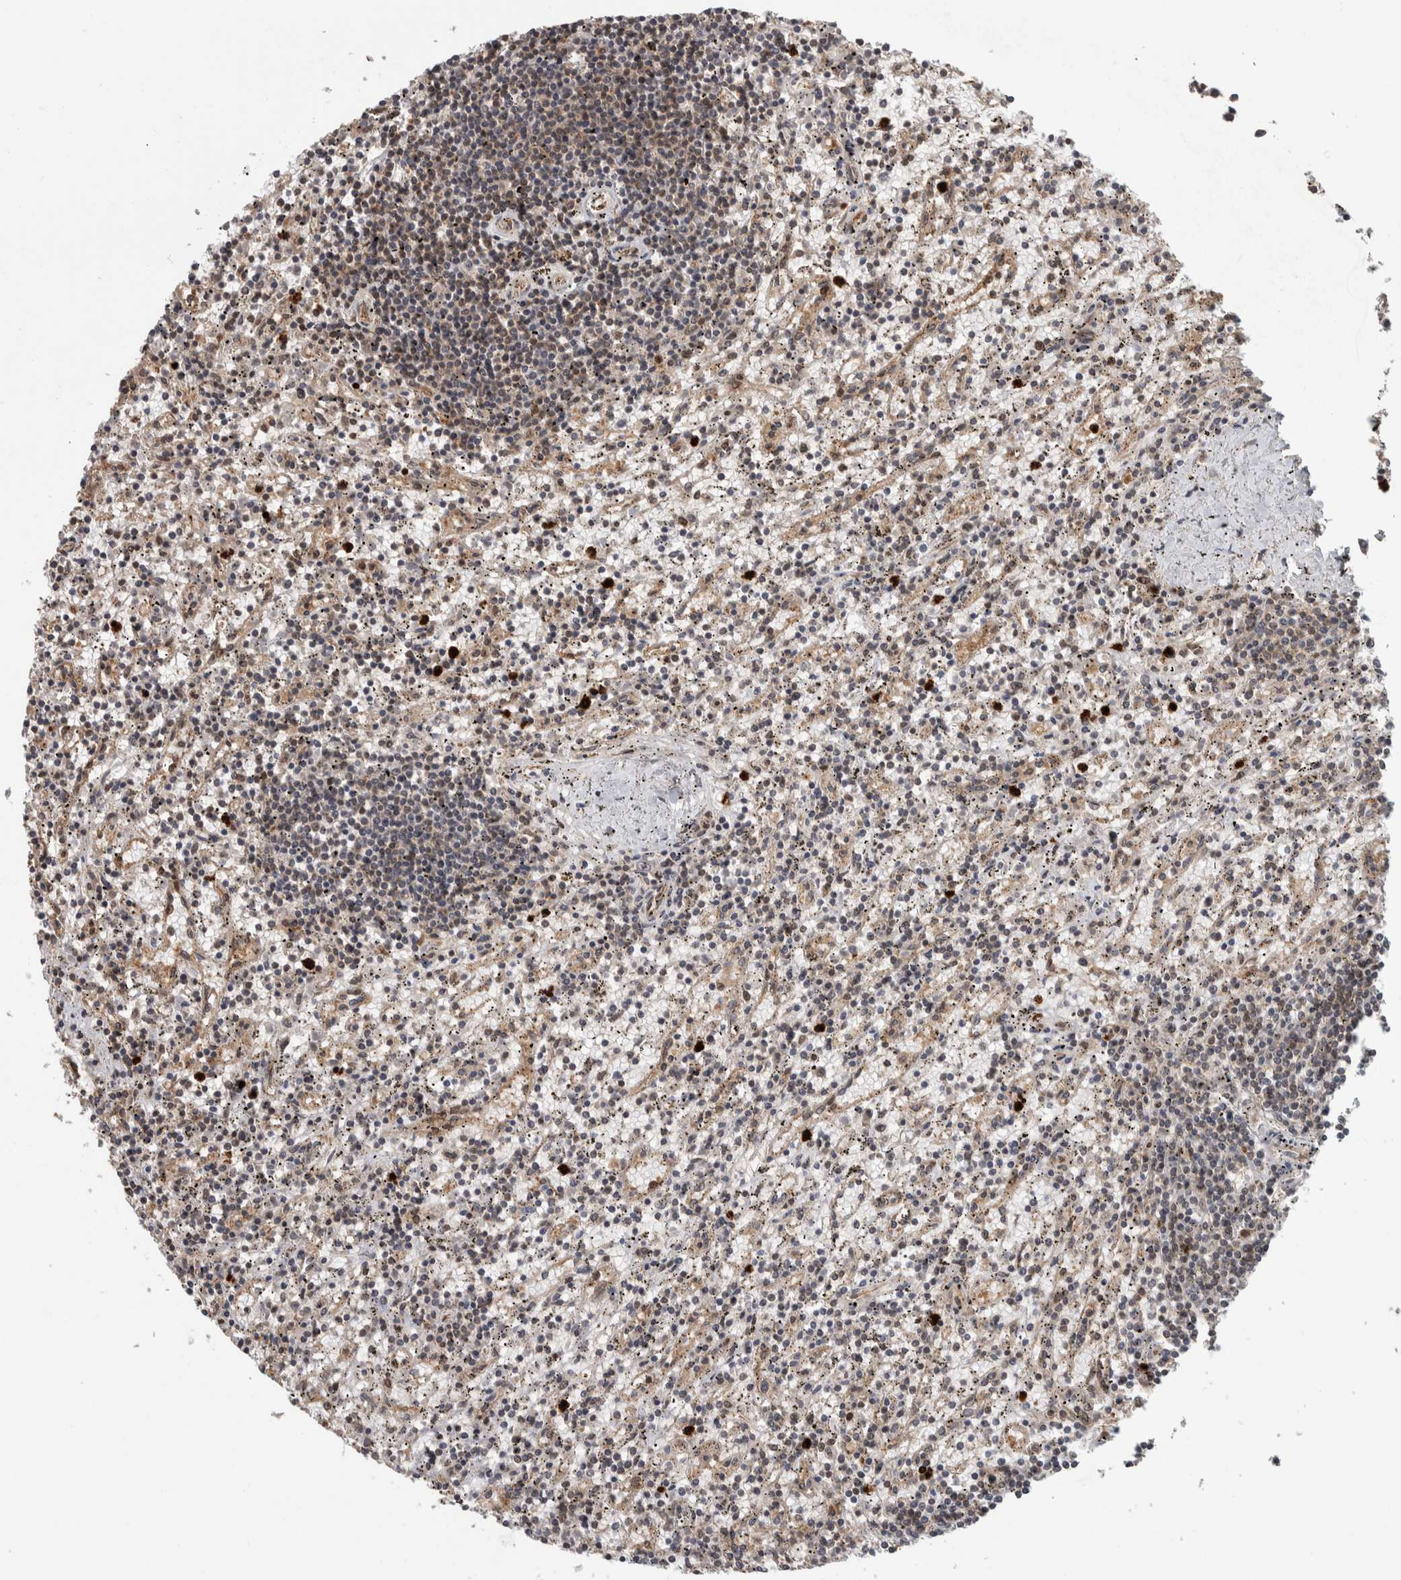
{"staining": {"intensity": "weak", "quantity": "<25%", "location": "nuclear"}, "tissue": "lymphoma", "cell_type": "Tumor cells", "image_type": "cancer", "snomed": [{"axis": "morphology", "description": "Malignant lymphoma, non-Hodgkin's type, Low grade"}, {"axis": "topography", "description": "Spleen"}], "caption": "Low-grade malignant lymphoma, non-Hodgkin's type was stained to show a protein in brown. There is no significant staining in tumor cells.", "gene": "RPS6KA4", "patient": {"sex": "male", "age": 76}}